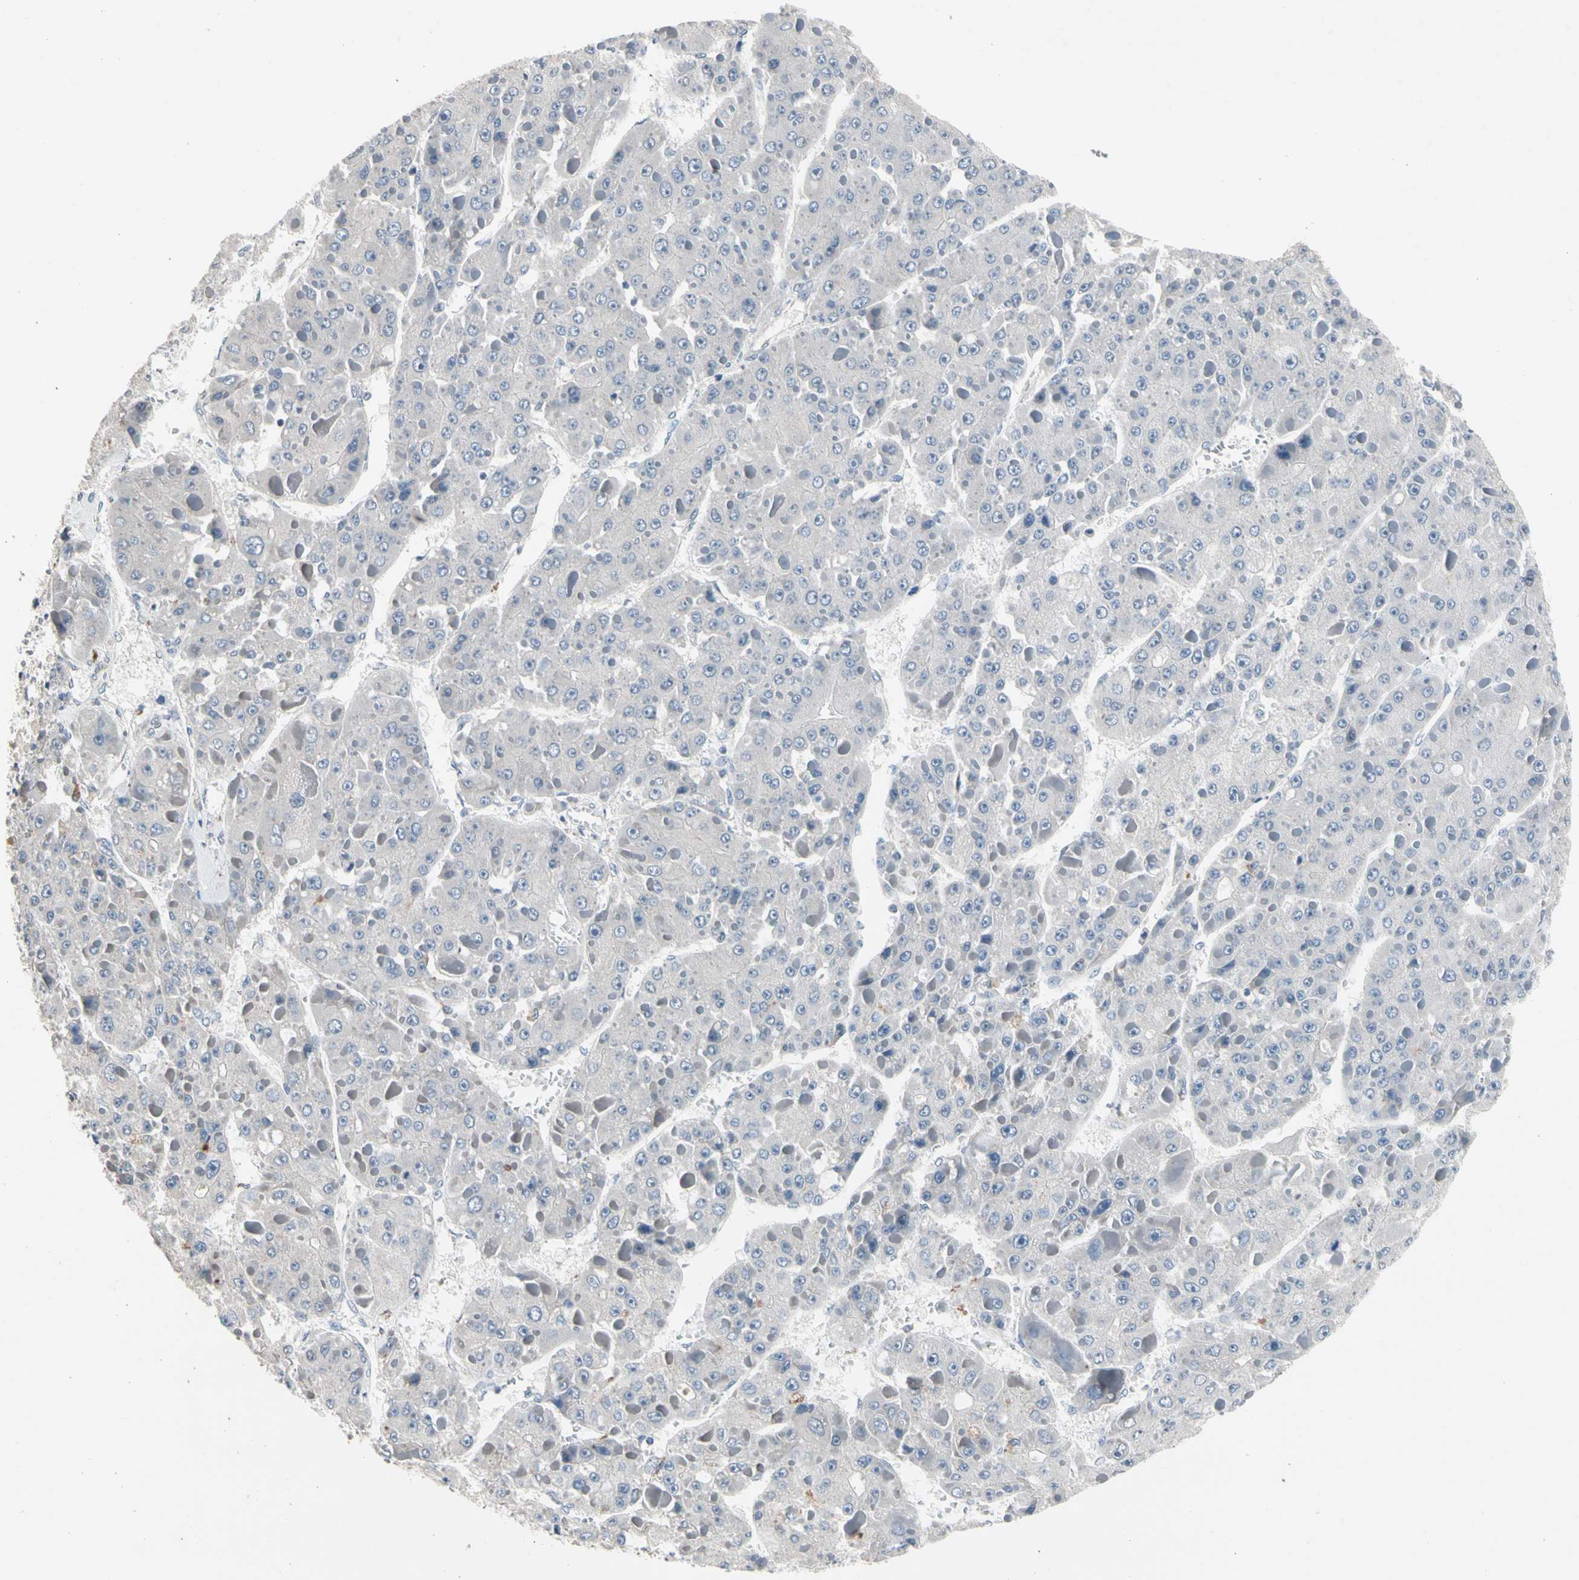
{"staining": {"intensity": "negative", "quantity": "none", "location": "none"}, "tissue": "liver cancer", "cell_type": "Tumor cells", "image_type": "cancer", "snomed": [{"axis": "morphology", "description": "Carcinoma, Hepatocellular, NOS"}, {"axis": "topography", "description": "Liver"}], "caption": "There is no significant expression in tumor cells of liver cancer.", "gene": "SV2A", "patient": {"sex": "female", "age": 73}}